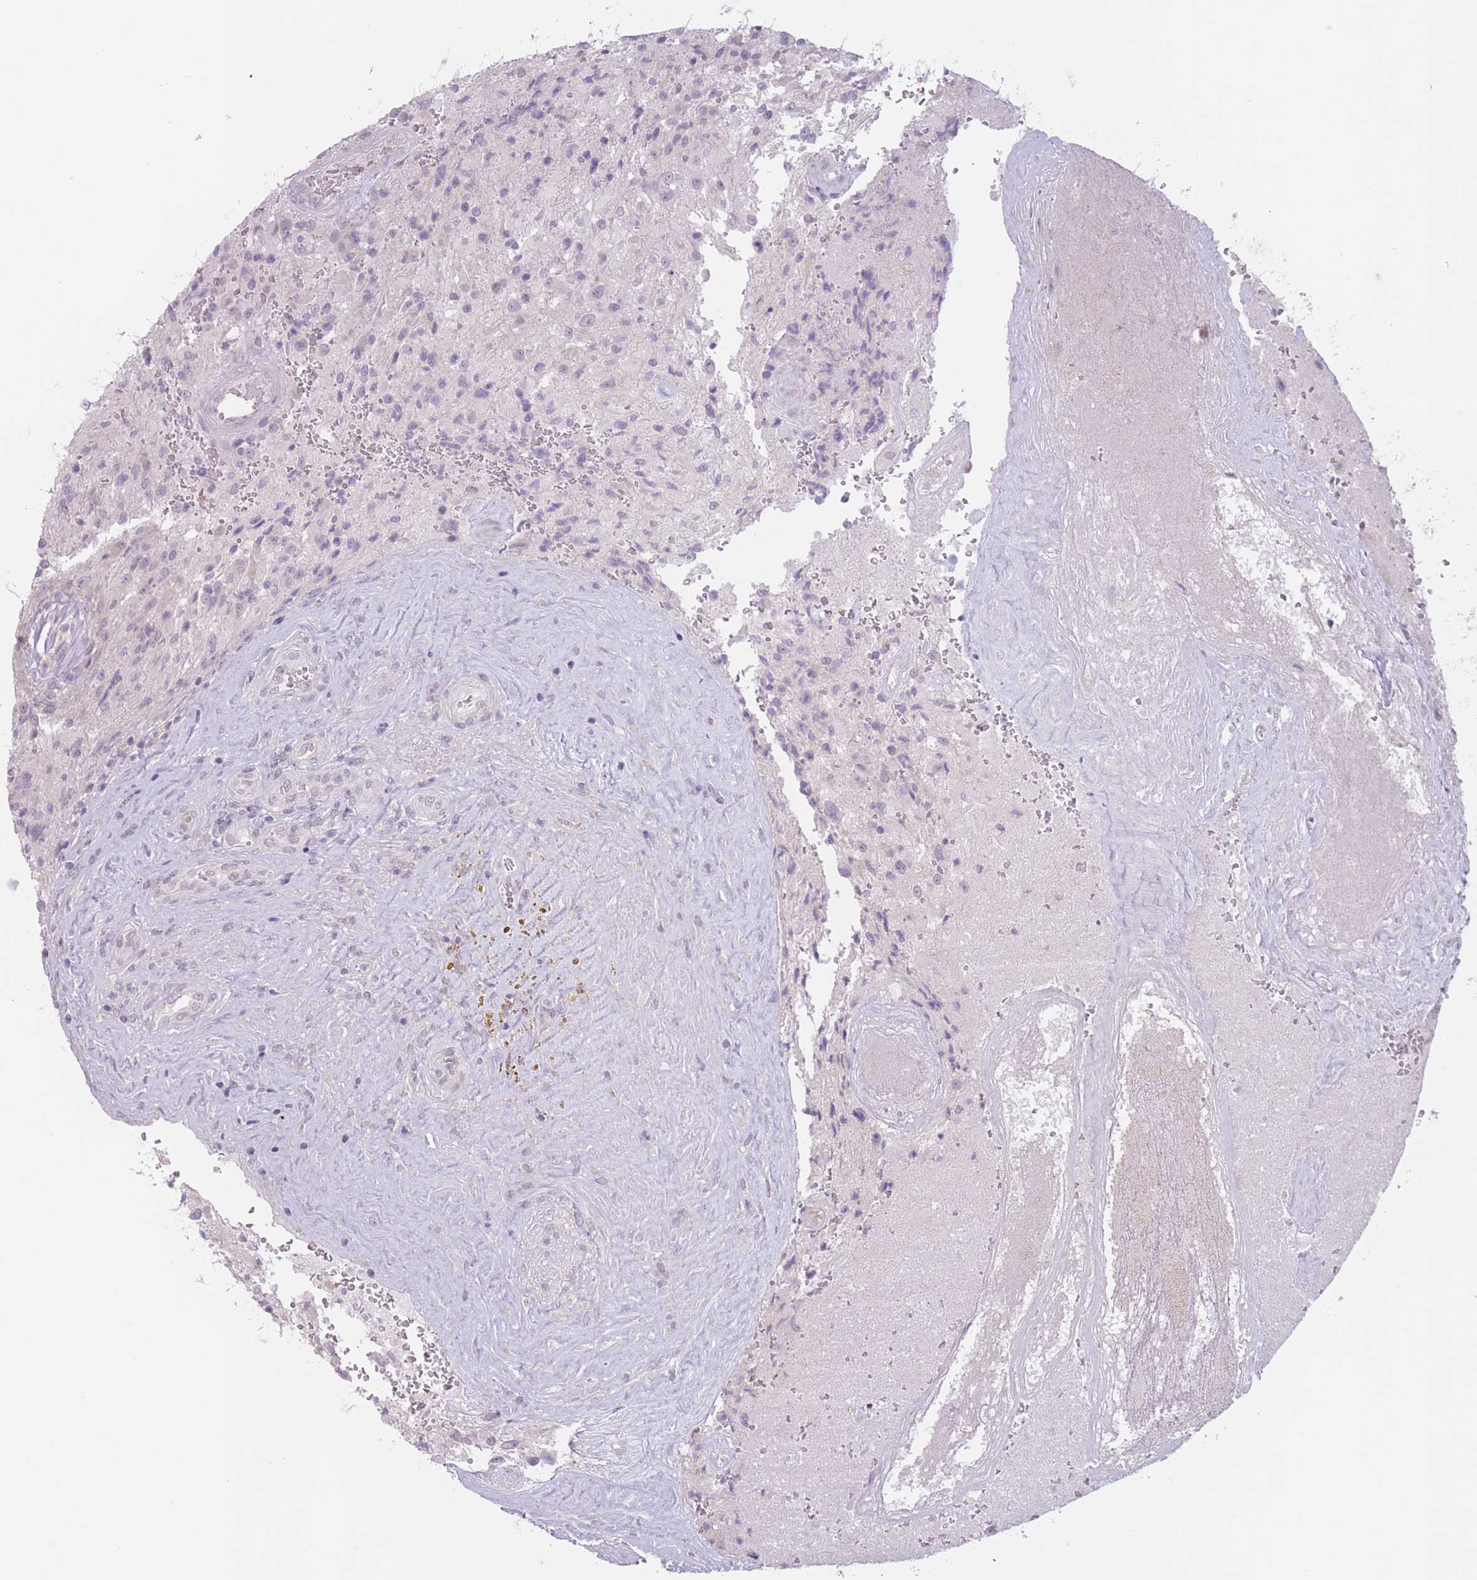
{"staining": {"intensity": "negative", "quantity": "none", "location": "none"}, "tissue": "glioma", "cell_type": "Tumor cells", "image_type": "cancer", "snomed": [{"axis": "morphology", "description": "Normal tissue, NOS"}, {"axis": "morphology", "description": "Glioma, malignant, High grade"}, {"axis": "topography", "description": "Cerebral cortex"}], "caption": "There is no significant expression in tumor cells of malignant glioma (high-grade). (DAB immunohistochemistry (IHC) visualized using brightfield microscopy, high magnification).", "gene": "ARPIN", "patient": {"sex": "male", "age": 56}}